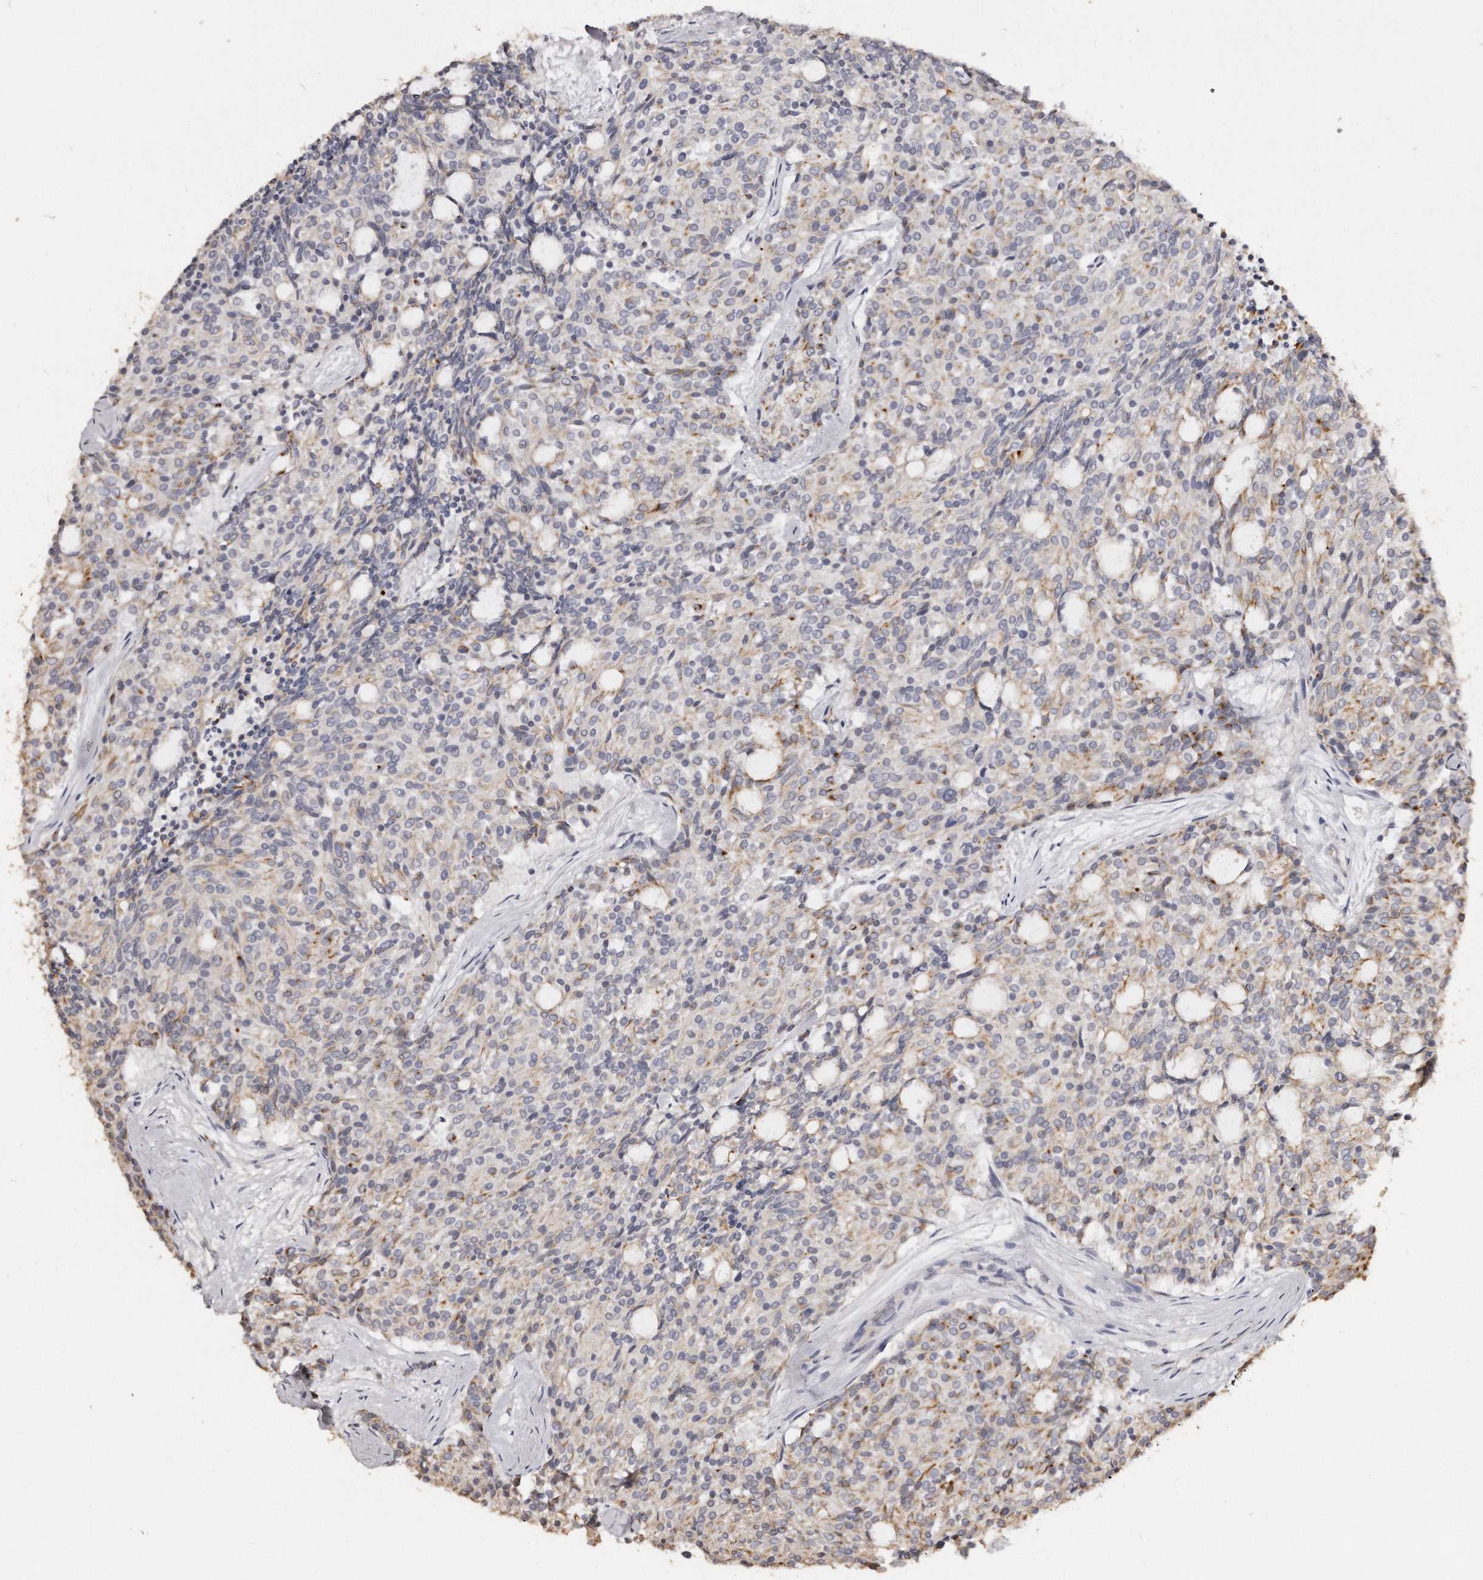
{"staining": {"intensity": "moderate", "quantity": "<25%", "location": "cytoplasmic/membranous"}, "tissue": "carcinoid", "cell_type": "Tumor cells", "image_type": "cancer", "snomed": [{"axis": "morphology", "description": "Carcinoid, malignant, NOS"}, {"axis": "topography", "description": "Pancreas"}], "caption": "High-magnification brightfield microscopy of carcinoid (malignant) stained with DAB (3,3'-diaminobenzidine) (brown) and counterstained with hematoxylin (blue). tumor cells exhibit moderate cytoplasmic/membranous expression is present in about<25% of cells. (Stains: DAB in brown, nuclei in blue, Microscopy: brightfield microscopy at high magnification).", "gene": "ZYG11A", "patient": {"sex": "female", "age": 54}}